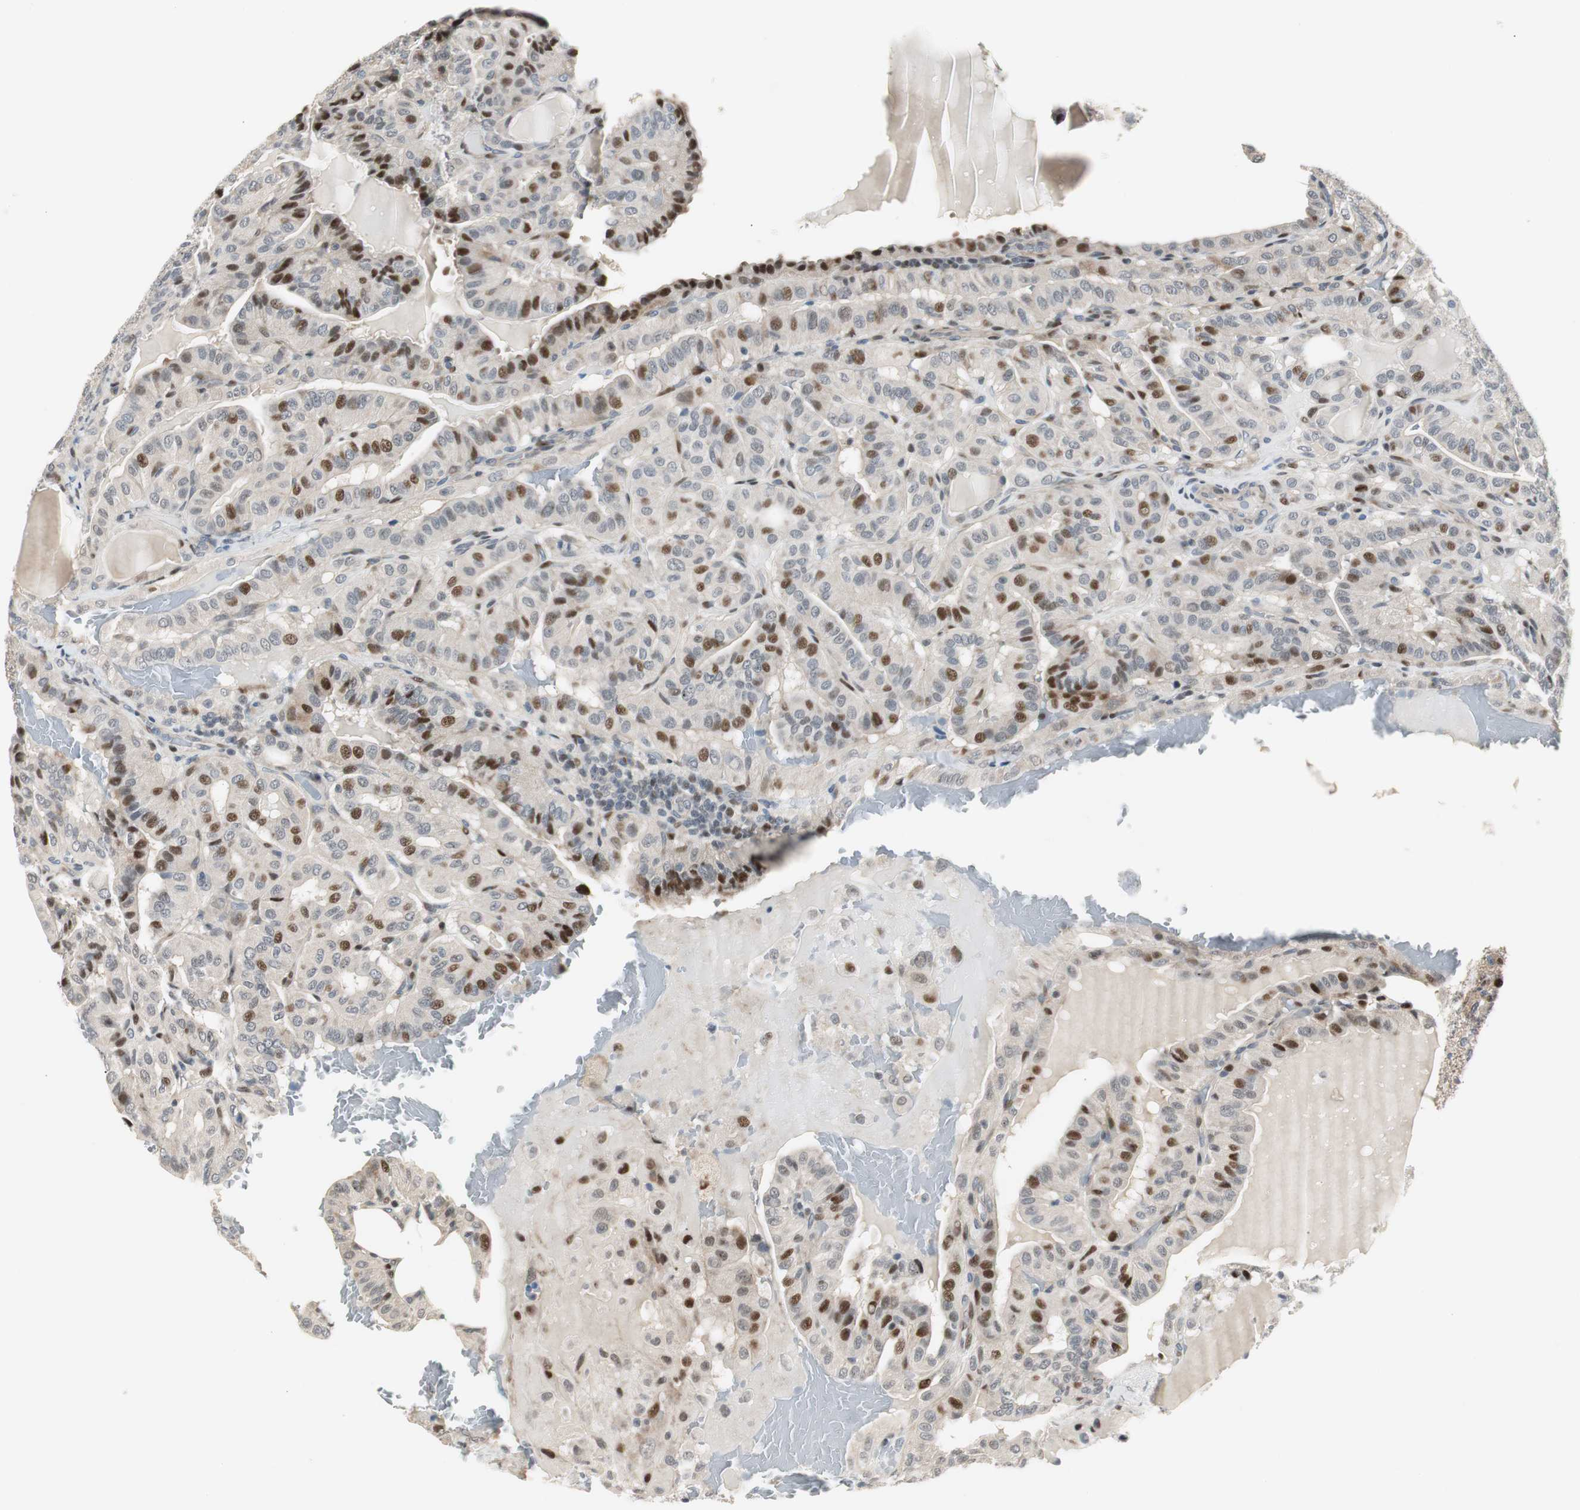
{"staining": {"intensity": "strong", "quantity": "25%-75%", "location": "nuclear"}, "tissue": "thyroid cancer", "cell_type": "Tumor cells", "image_type": "cancer", "snomed": [{"axis": "morphology", "description": "Papillary adenocarcinoma, NOS"}, {"axis": "topography", "description": "Thyroid gland"}], "caption": "IHC histopathology image of neoplastic tissue: thyroid cancer stained using IHC reveals high levels of strong protein expression localized specifically in the nuclear of tumor cells, appearing as a nuclear brown color.", "gene": "RAD1", "patient": {"sex": "male", "age": 77}}